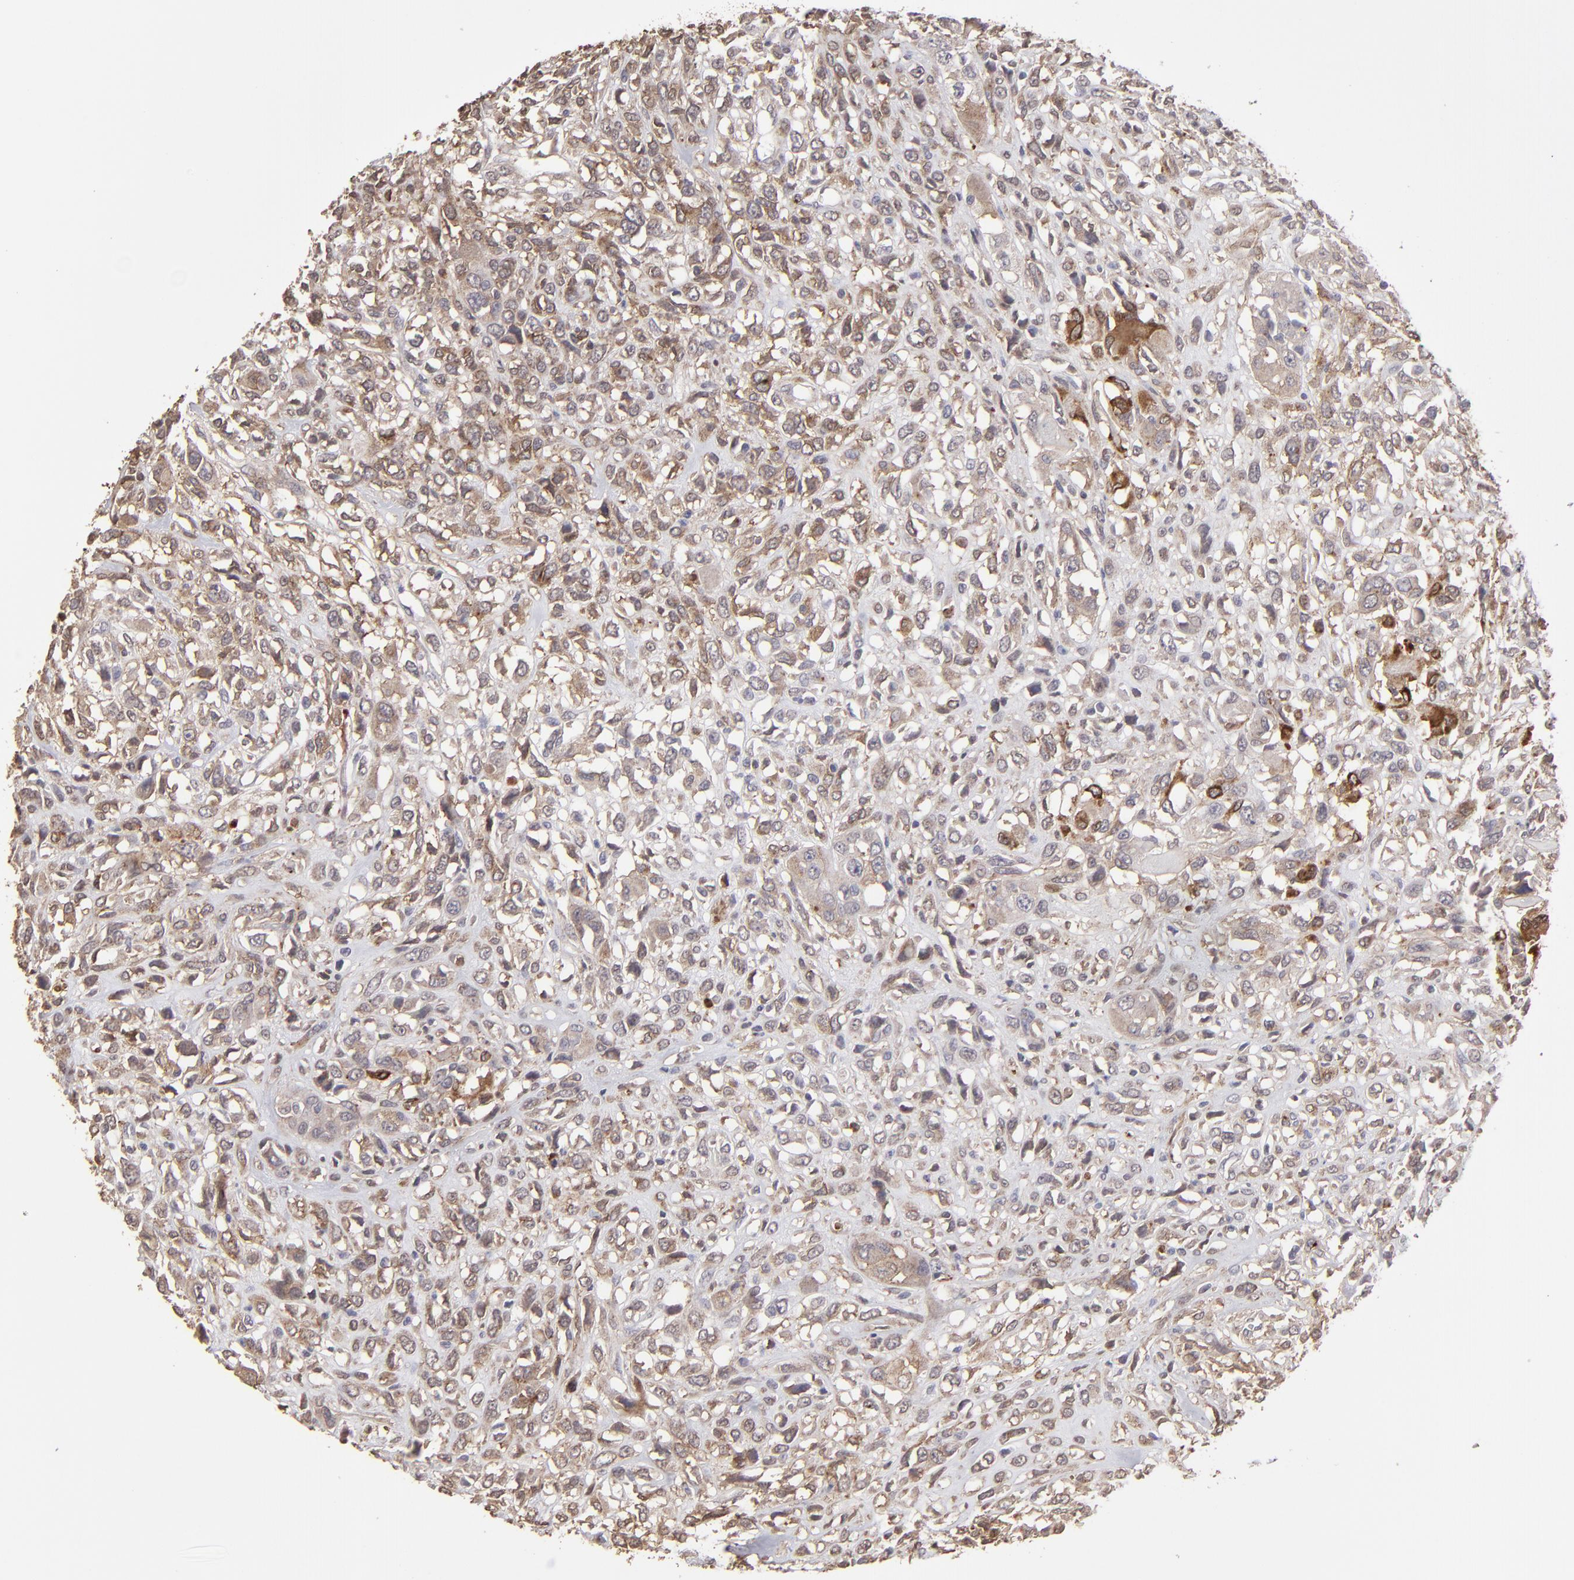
{"staining": {"intensity": "strong", "quantity": "25%-75%", "location": "cytoplasmic/membranous"}, "tissue": "head and neck cancer", "cell_type": "Tumor cells", "image_type": "cancer", "snomed": [{"axis": "morphology", "description": "Neoplasm, malignant, NOS"}, {"axis": "topography", "description": "Salivary gland"}, {"axis": "topography", "description": "Head-Neck"}], "caption": "A histopathology image of human head and neck cancer (neoplasm (malignant)) stained for a protein reveals strong cytoplasmic/membranous brown staining in tumor cells. Using DAB (brown) and hematoxylin (blue) stains, captured at high magnification using brightfield microscopy.", "gene": "ITGB5", "patient": {"sex": "male", "age": 43}}